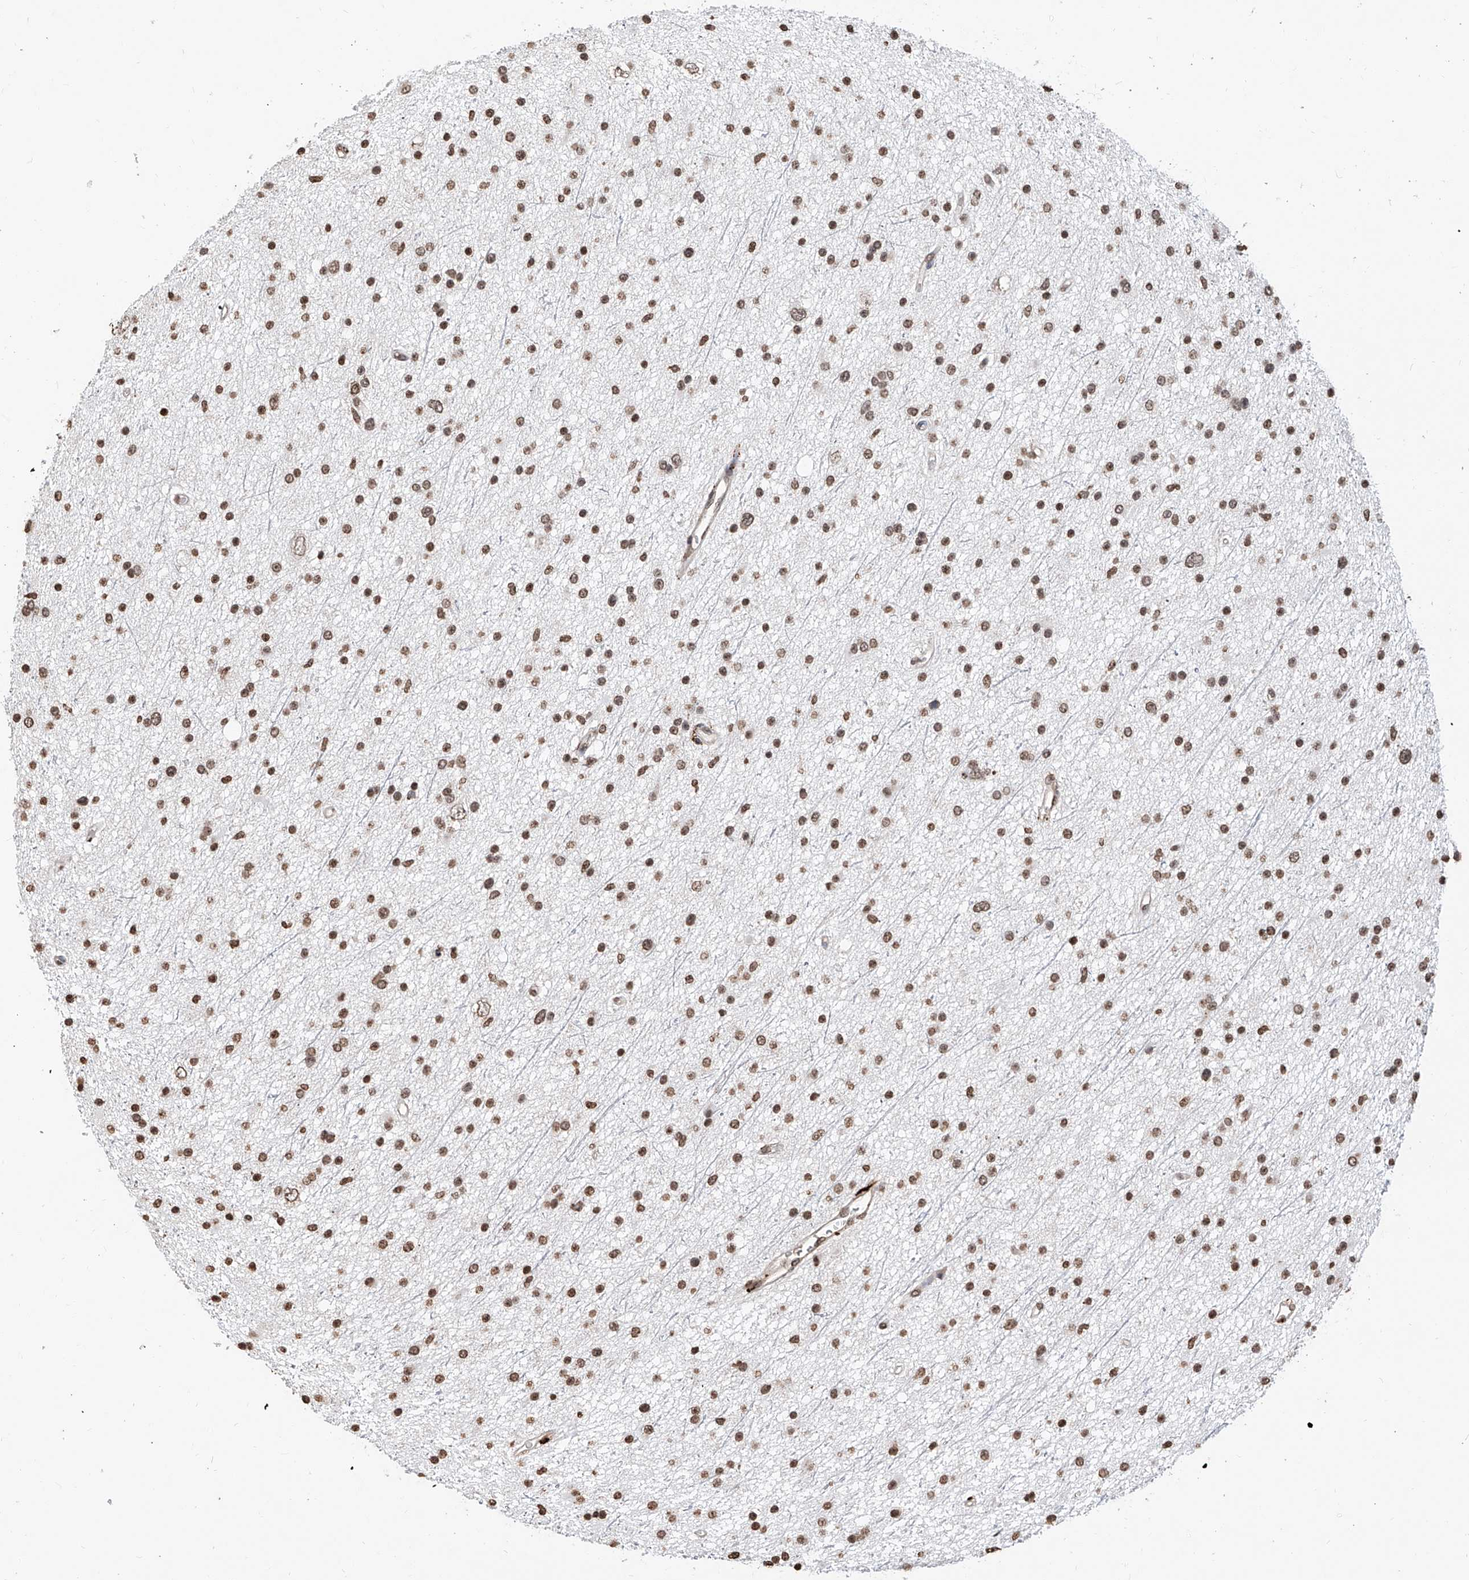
{"staining": {"intensity": "moderate", "quantity": ">75%", "location": "nuclear"}, "tissue": "glioma", "cell_type": "Tumor cells", "image_type": "cancer", "snomed": [{"axis": "morphology", "description": "Glioma, malignant, Low grade"}, {"axis": "topography", "description": "Cerebral cortex"}], "caption": "Protein expression analysis of low-grade glioma (malignant) demonstrates moderate nuclear positivity in about >75% of tumor cells.", "gene": "RP9", "patient": {"sex": "female", "age": 39}}